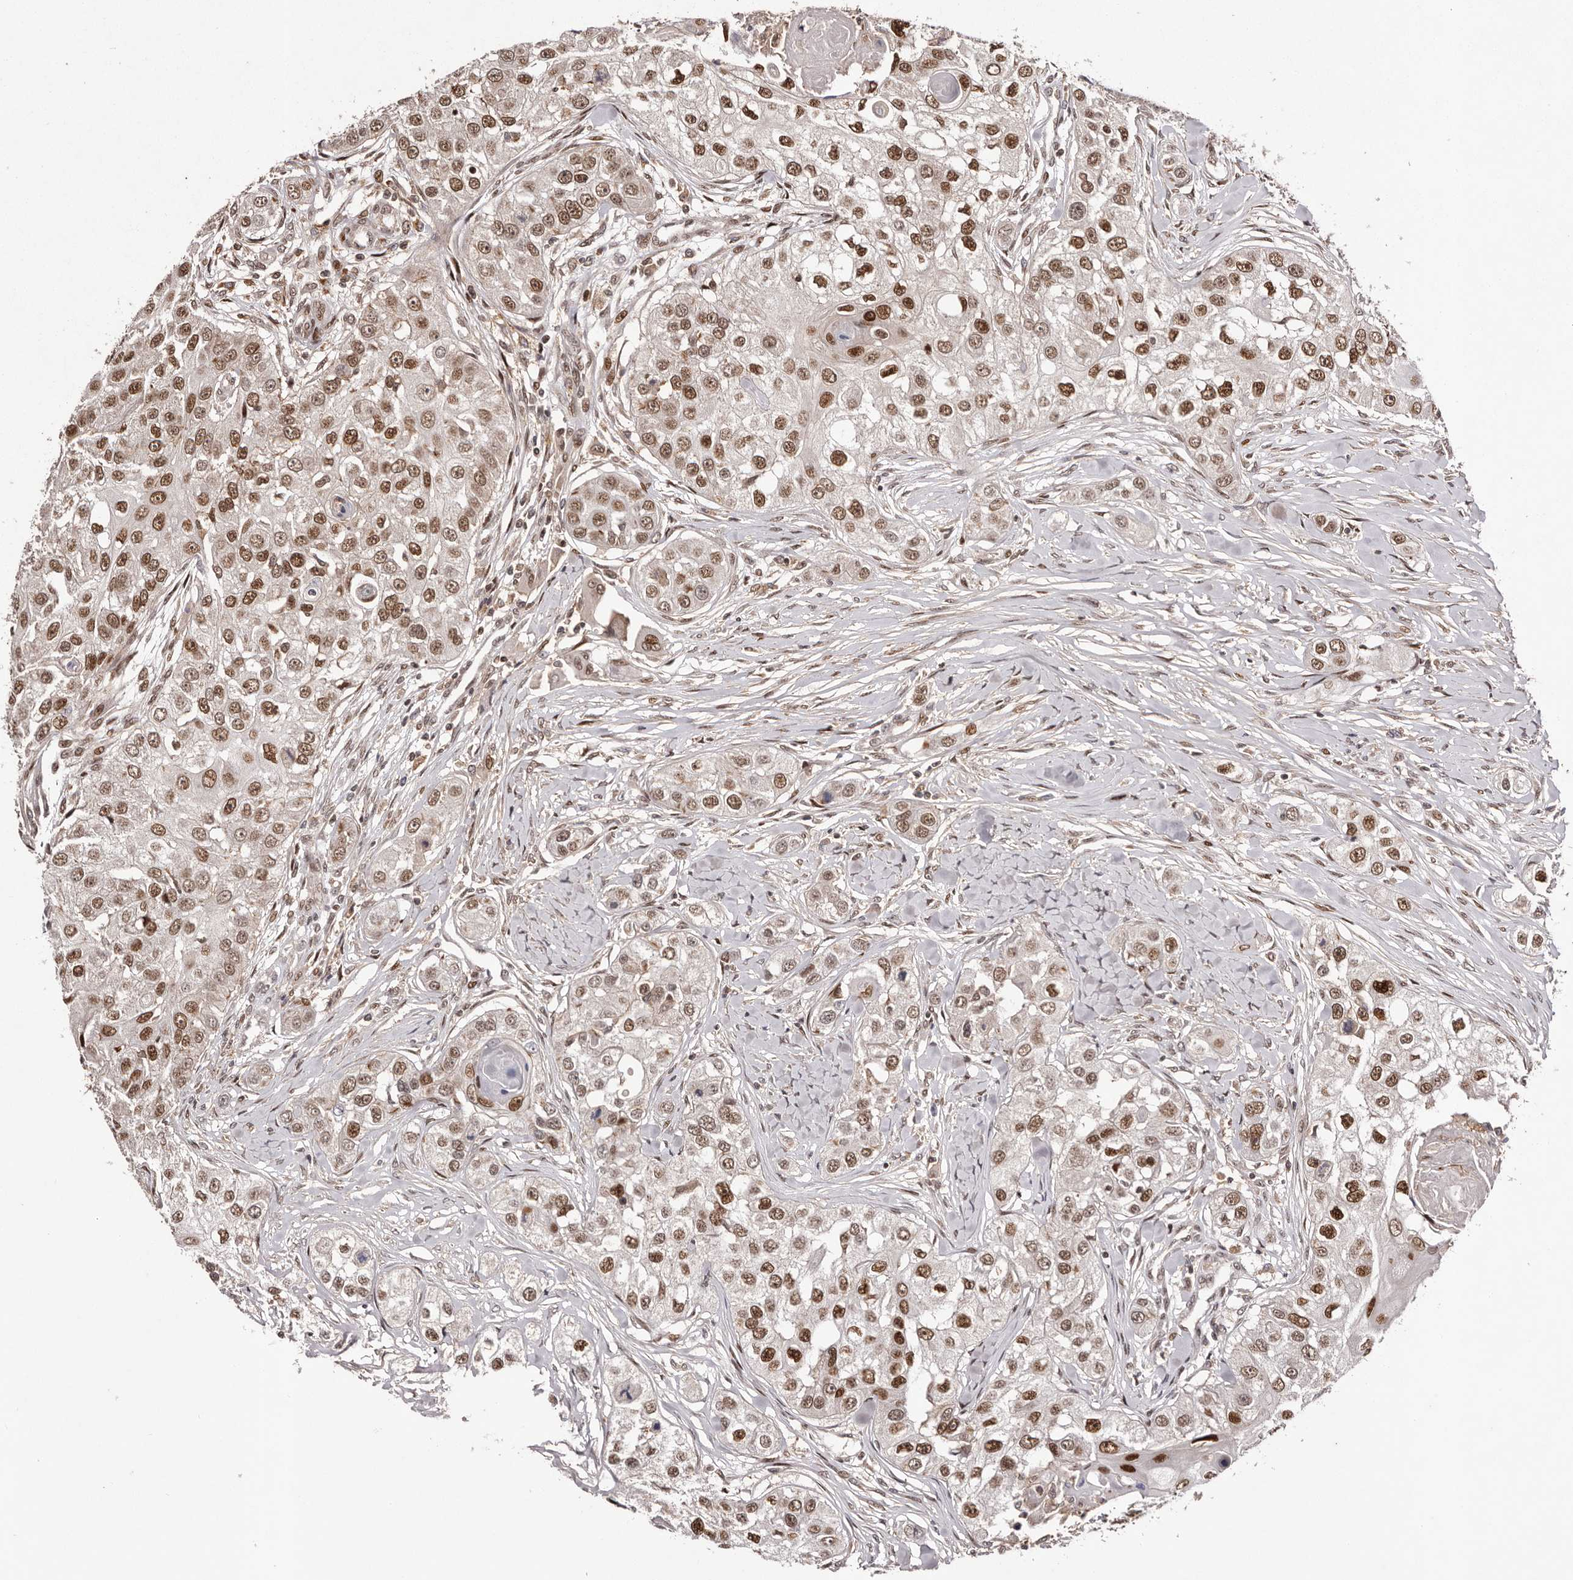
{"staining": {"intensity": "strong", "quantity": ">75%", "location": "nuclear"}, "tissue": "head and neck cancer", "cell_type": "Tumor cells", "image_type": "cancer", "snomed": [{"axis": "morphology", "description": "Normal tissue, NOS"}, {"axis": "morphology", "description": "Squamous cell carcinoma, NOS"}, {"axis": "topography", "description": "Skeletal muscle"}, {"axis": "topography", "description": "Head-Neck"}], "caption": "This histopathology image reveals IHC staining of head and neck cancer (squamous cell carcinoma), with high strong nuclear positivity in approximately >75% of tumor cells.", "gene": "FBXO5", "patient": {"sex": "male", "age": 51}}